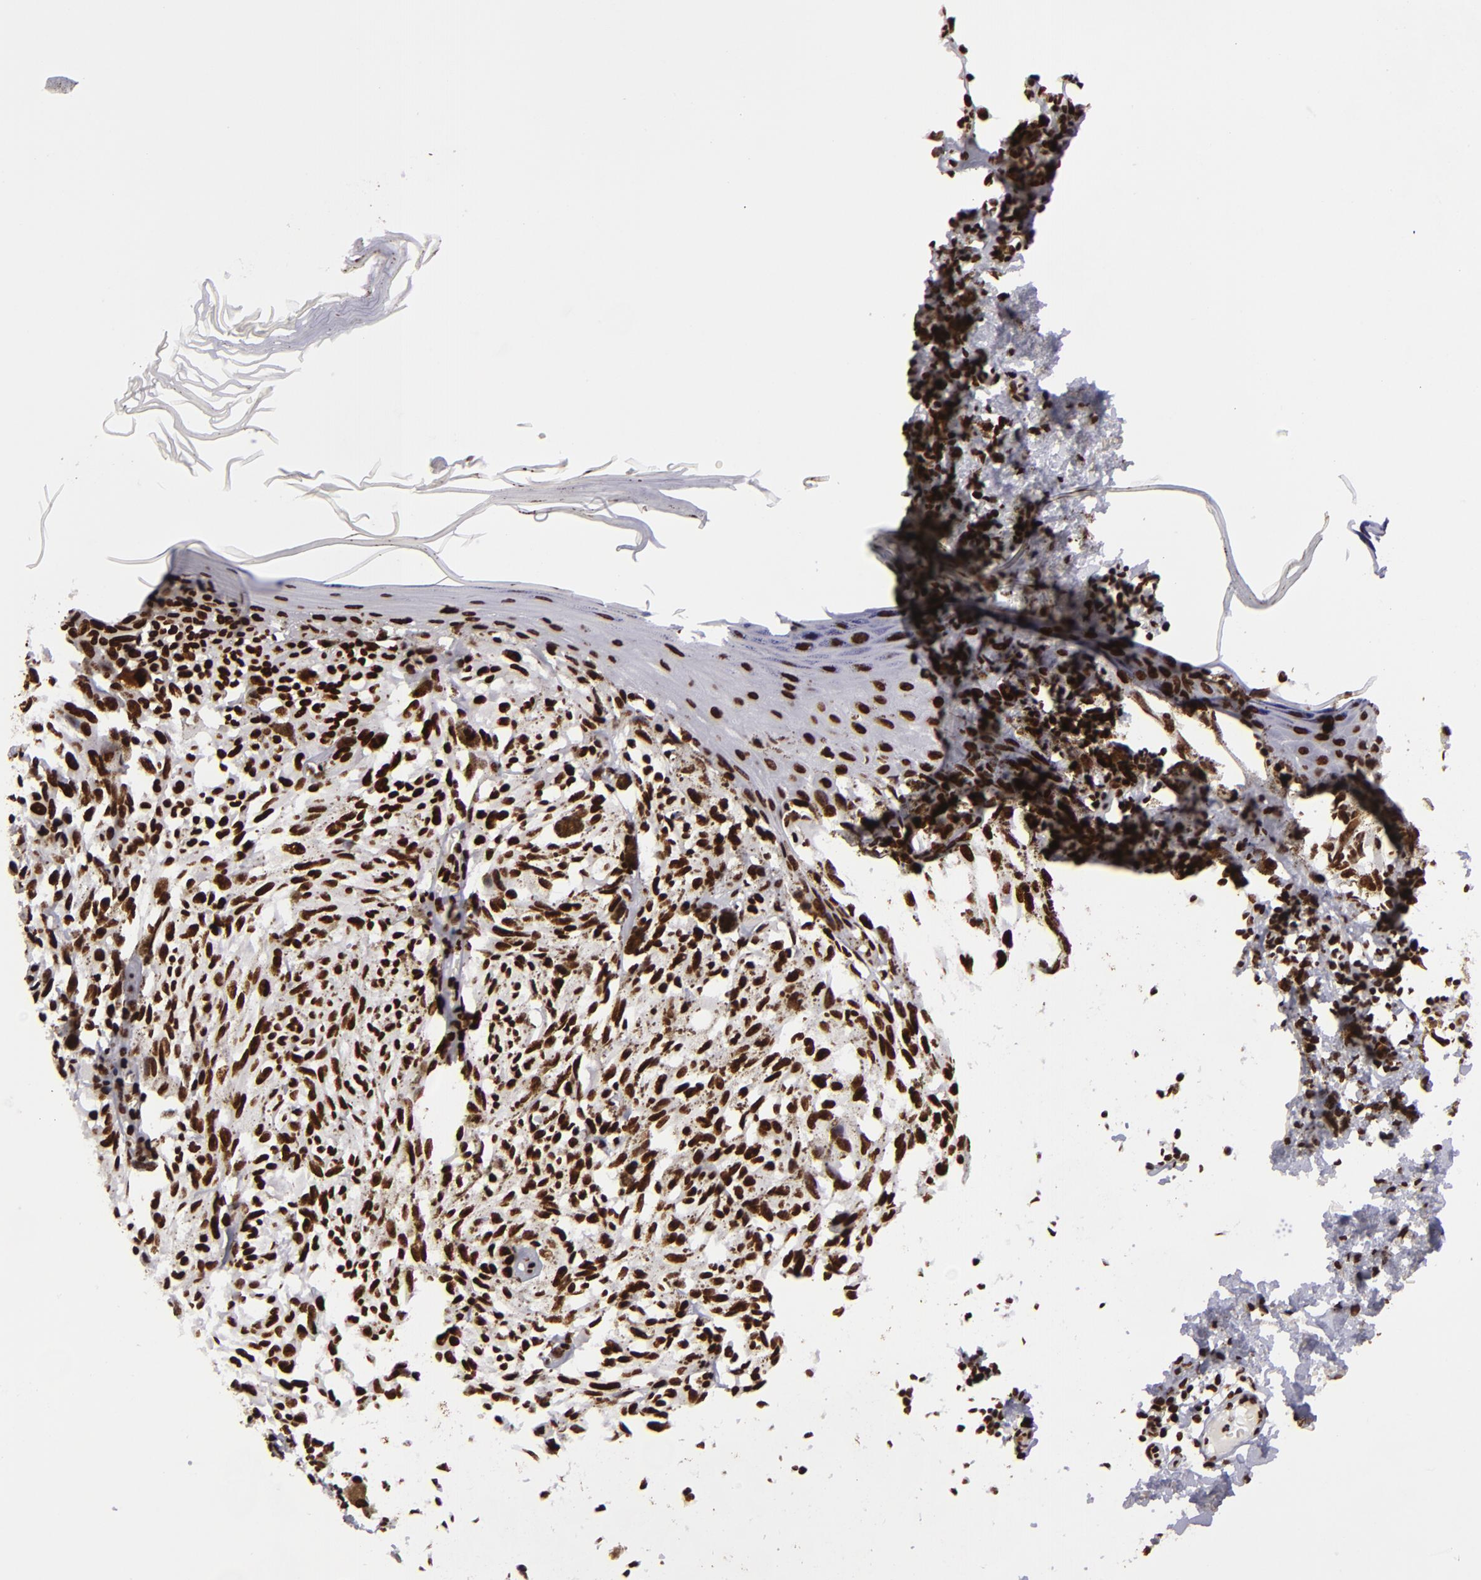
{"staining": {"intensity": "strong", "quantity": ">75%", "location": "nuclear"}, "tissue": "melanoma", "cell_type": "Tumor cells", "image_type": "cancer", "snomed": [{"axis": "morphology", "description": "Malignant melanoma, NOS"}, {"axis": "topography", "description": "Skin"}], "caption": "Immunohistochemical staining of human malignant melanoma demonstrates strong nuclear protein staining in about >75% of tumor cells. Using DAB (brown) and hematoxylin (blue) stains, captured at high magnification using brightfield microscopy.", "gene": "SAFB", "patient": {"sex": "female", "age": 72}}